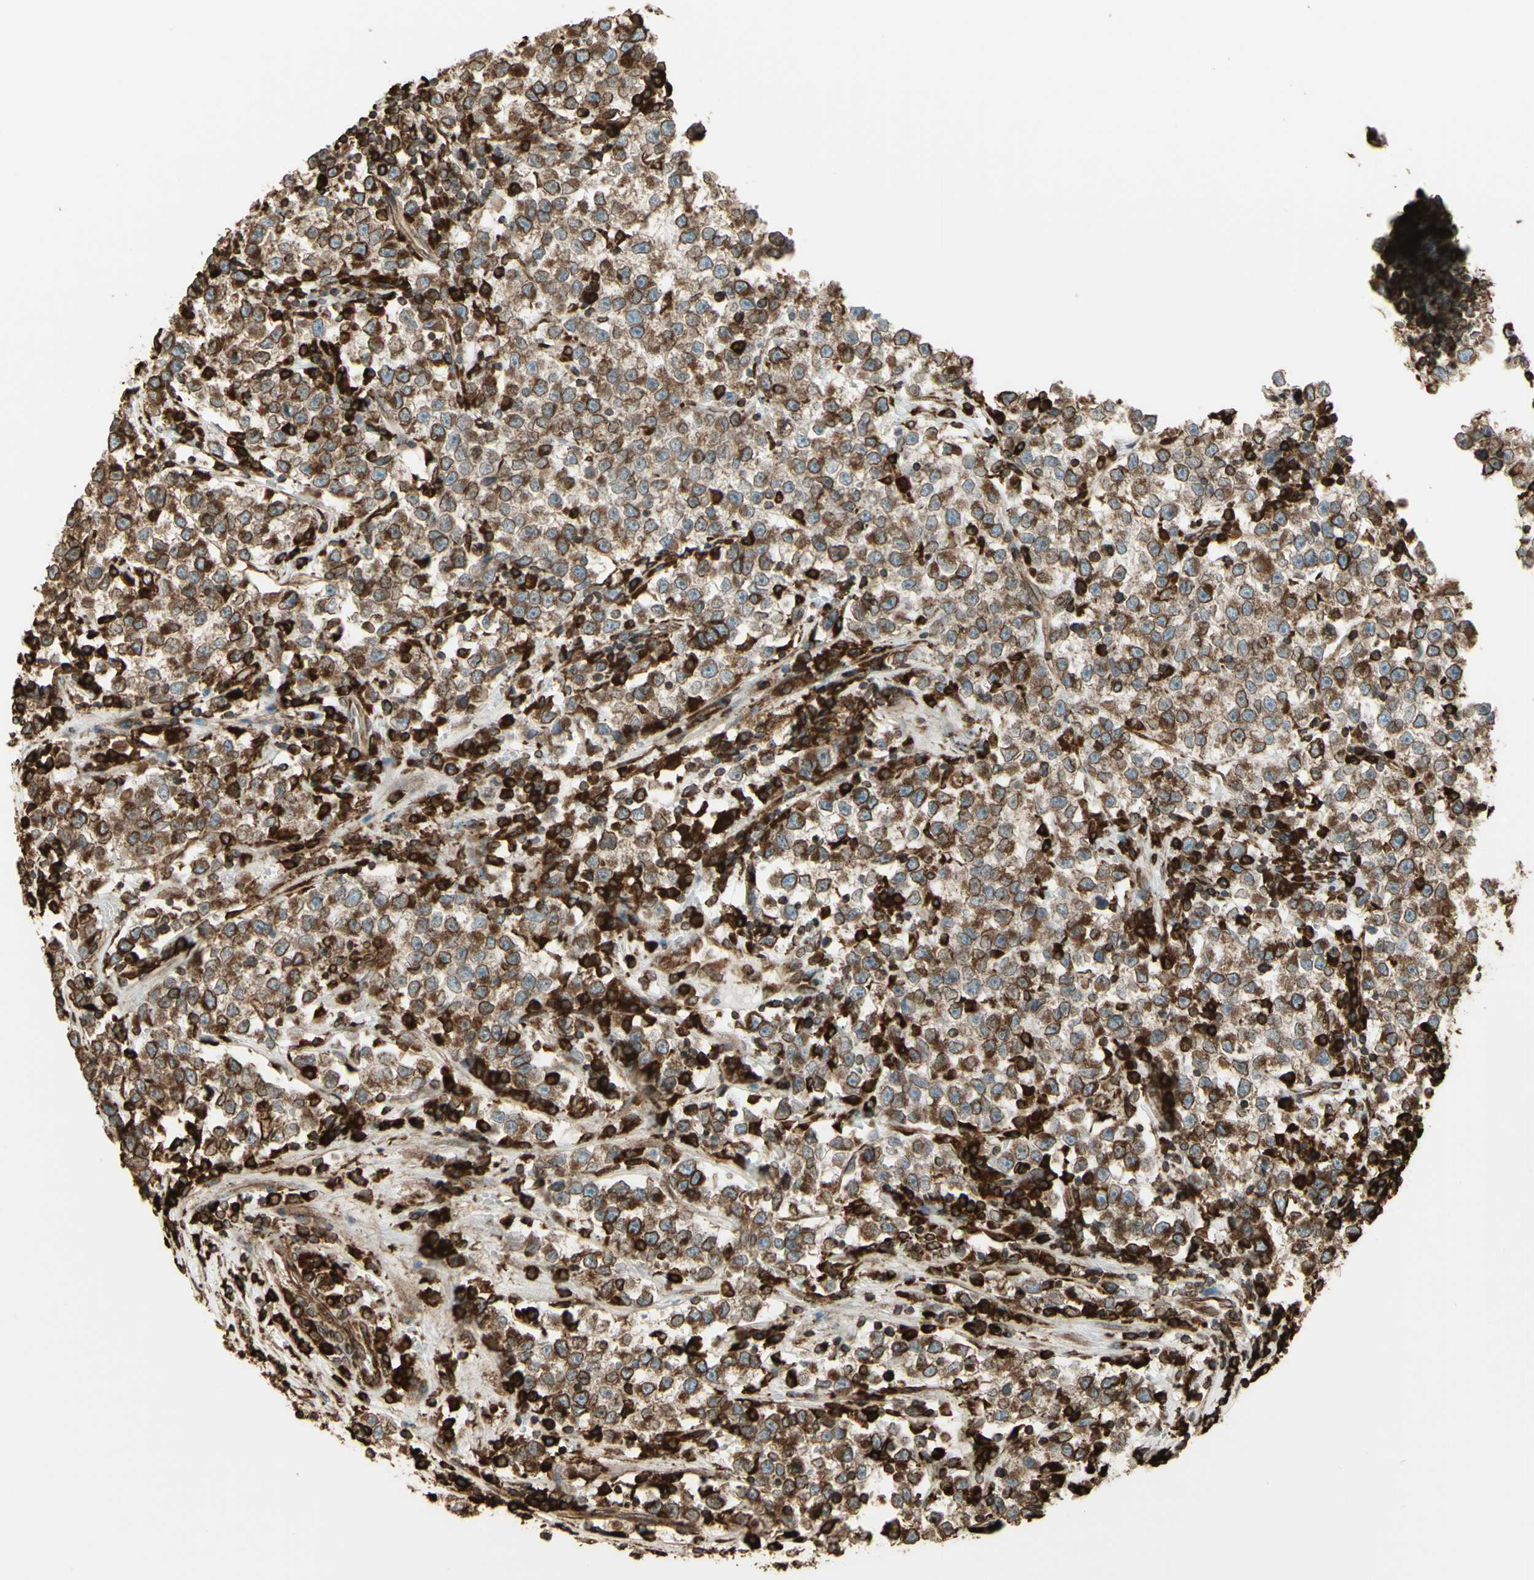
{"staining": {"intensity": "moderate", "quantity": "25%-75%", "location": "cytoplasmic/membranous"}, "tissue": "testis cancer", "cell_type": "Tumor cells", "image_type": "cancer", "snomed": [{"axis": "morphology", "description": "Seminoma, NOS"}, {"axis": "topography", "description": "Testis"}], "caption": "Human testis cancer stained with a brown dye shows moderate cytoplasmic/membranous positive staining in approximately 25%-75% of tumor cells.", "gene": "CANX", "patient": {"sex": "male", "age": 22}}